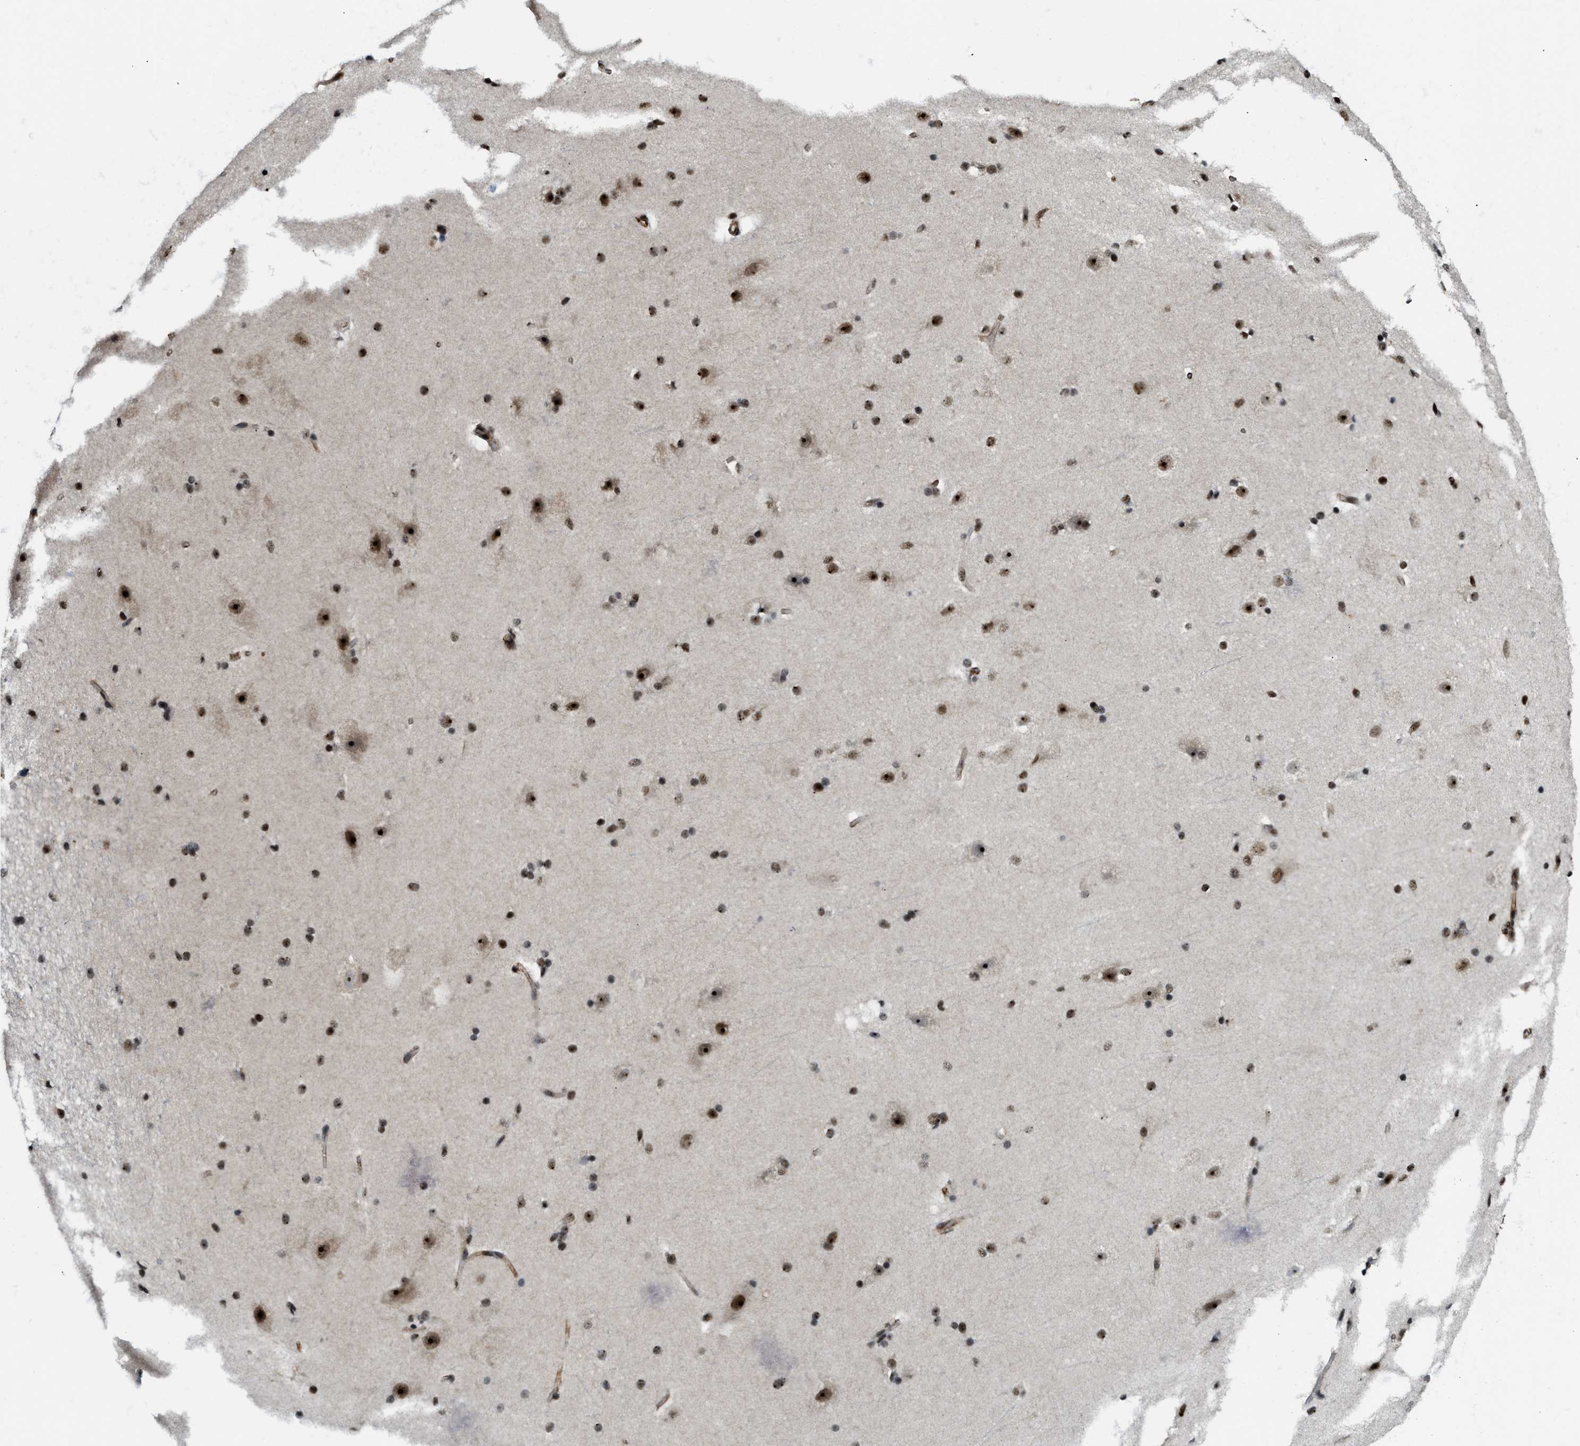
{"staining": {"intensity": "moderate", "quantity": ">75%", "location": "nuclear"}, "tissue": "cerebral cortex", "cell_type": "Endothelial cells", "image_type": "normal", "snomed": [{"axis": "morphology", "description": "Normal tissue, NOS"}, {"axis": "topography", "description": "Cerebral cortex"}, {"axis": "topography", "description": "Hippocampus"}], "caption": "The histopathology image exhibits a brown stain indicating the presence of a protein in the nuclear of endothelial cells in cerebral cortex.", "gene": "E2F1", "patient": {"sex": "female", "age": 19}}